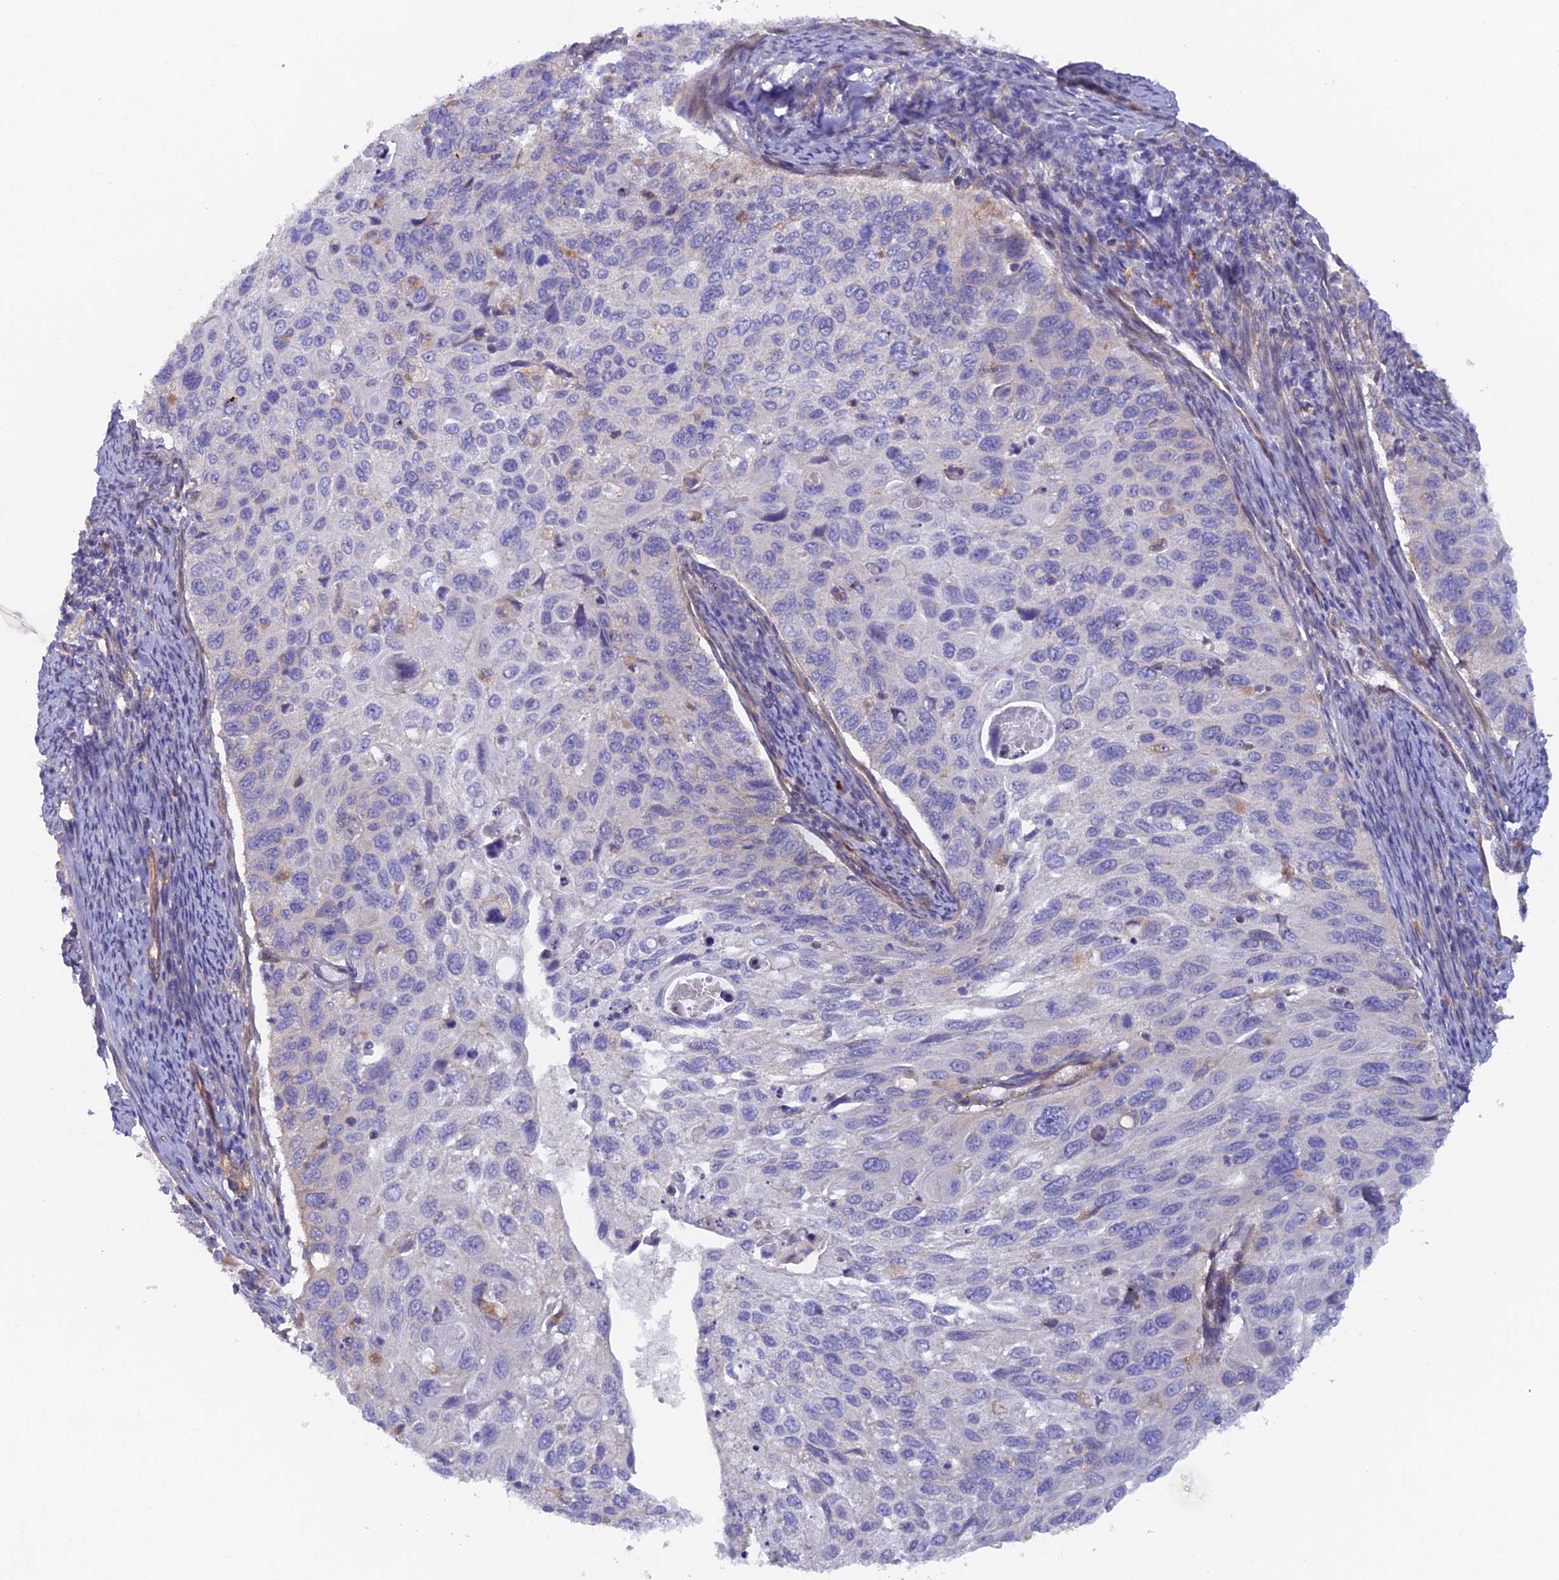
{"staining": {"intensity": "negative", "quantity": "none", "location": "none"}, "tissue": "cervical cancer", "cell_type": "Tumor cells", "image_type": "cancer", "snomed": [{"axis": "morphology", "description": "Squamous cell carcinoma, NOS"}, {"axis": "topography", "description": "Cervix"}], "caption": "Immunohistochemistry photomicrograph of neoplastic tissue: cervical cancer stained with DAB (3,3'-diaminobenzidine) demonstrates no significant protein positivity in tumor cells.", "gene": "FZR1", "patient": {"sex": "female", "age": 70}}